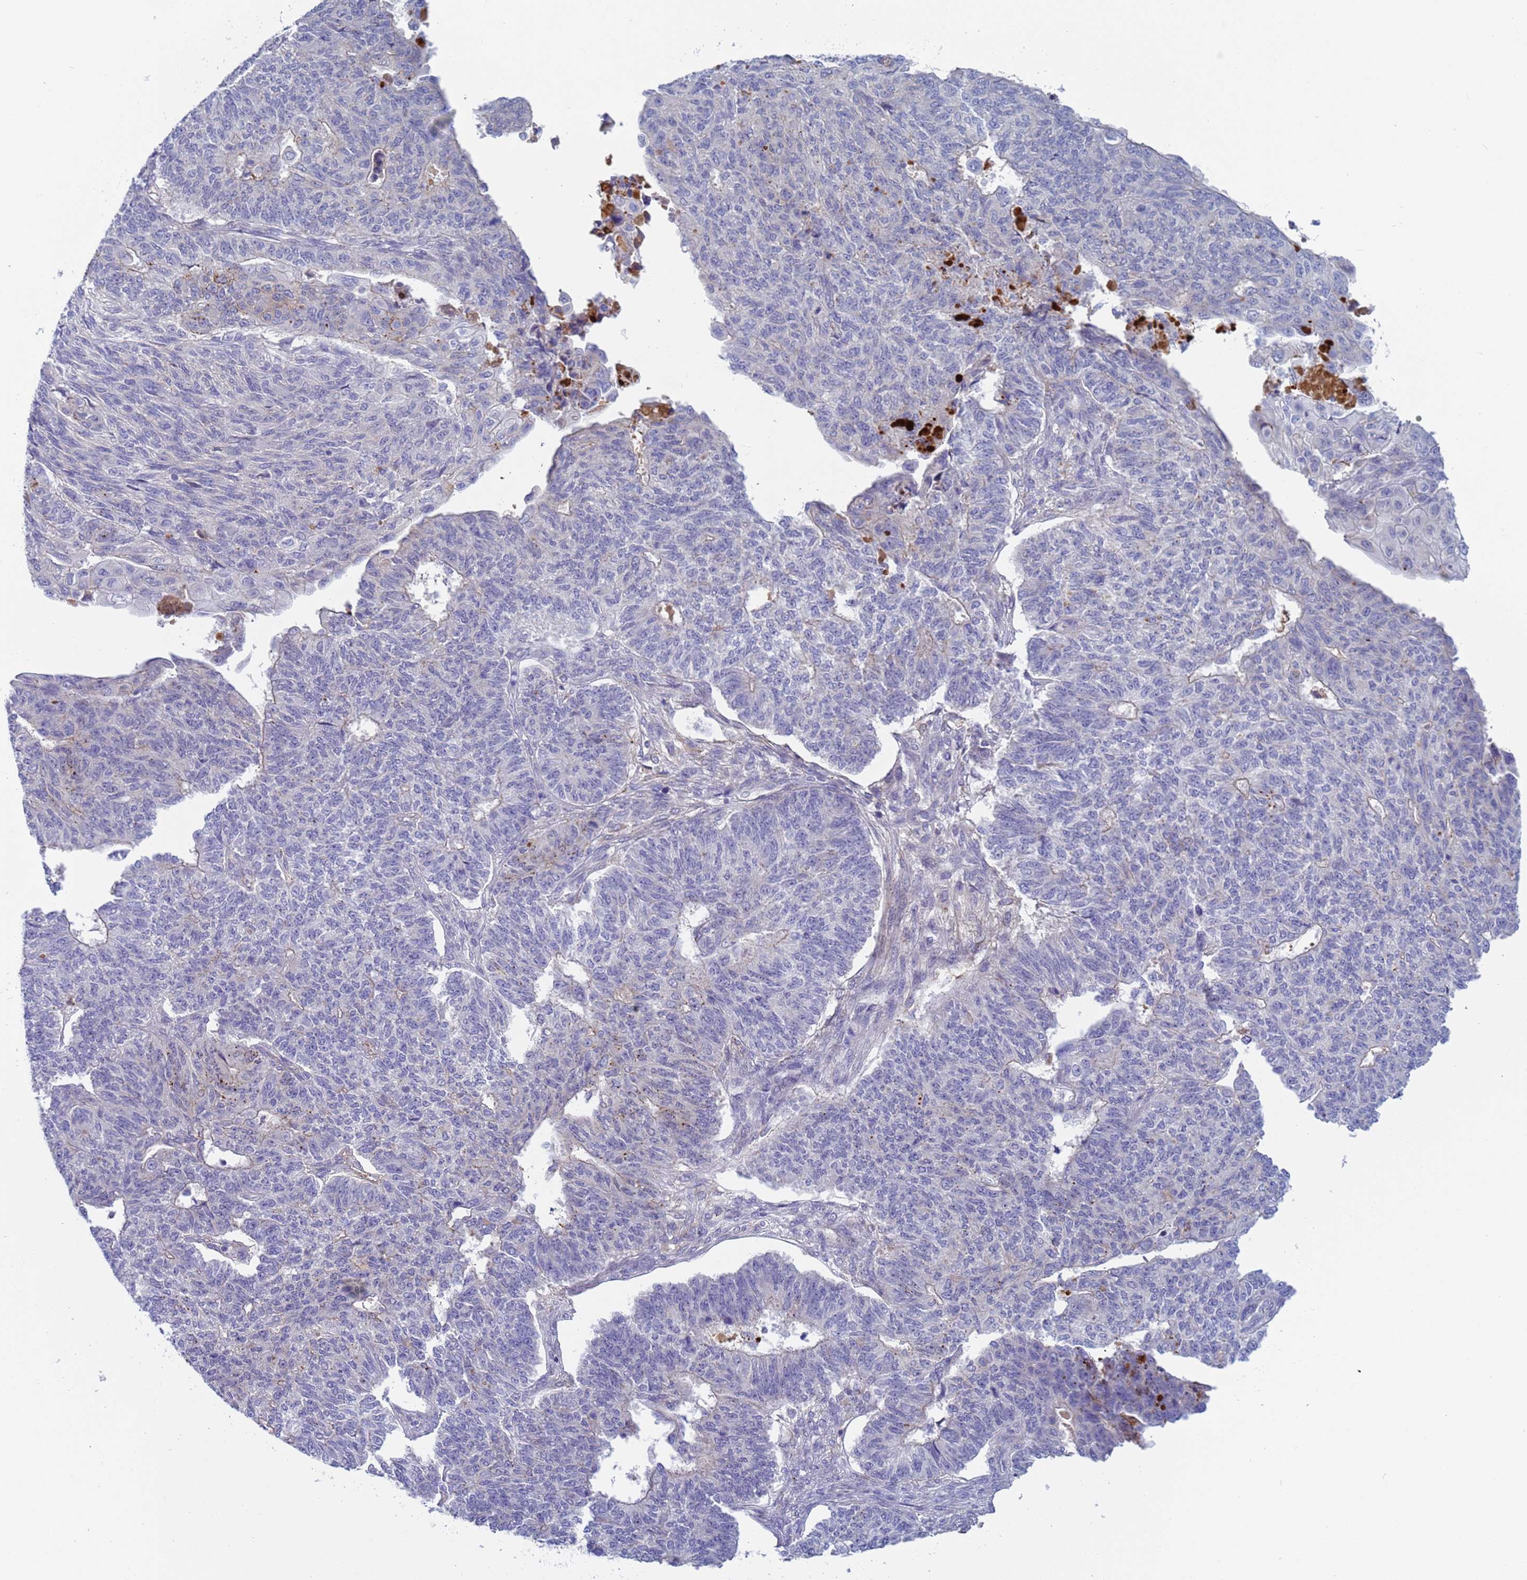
{"staining": {"intensity": "negative", "quantity": "none", "location": "none"}, "tissue": "endometrial cancer", "cell_type": "Tumor cells", "image_type": "cancer", "snomed": [{"axis": "morphology", "description": "Adenocarcinoma, NOS"}, {"axis": "topography", "description": "Endometrium"}], "caption": "This is an IHC image of human adenocarcinoma (endometrial). There is no expression in tumor cells.", "gene": "C4orf46", "patient": {"sex": "female", "age": 32}}